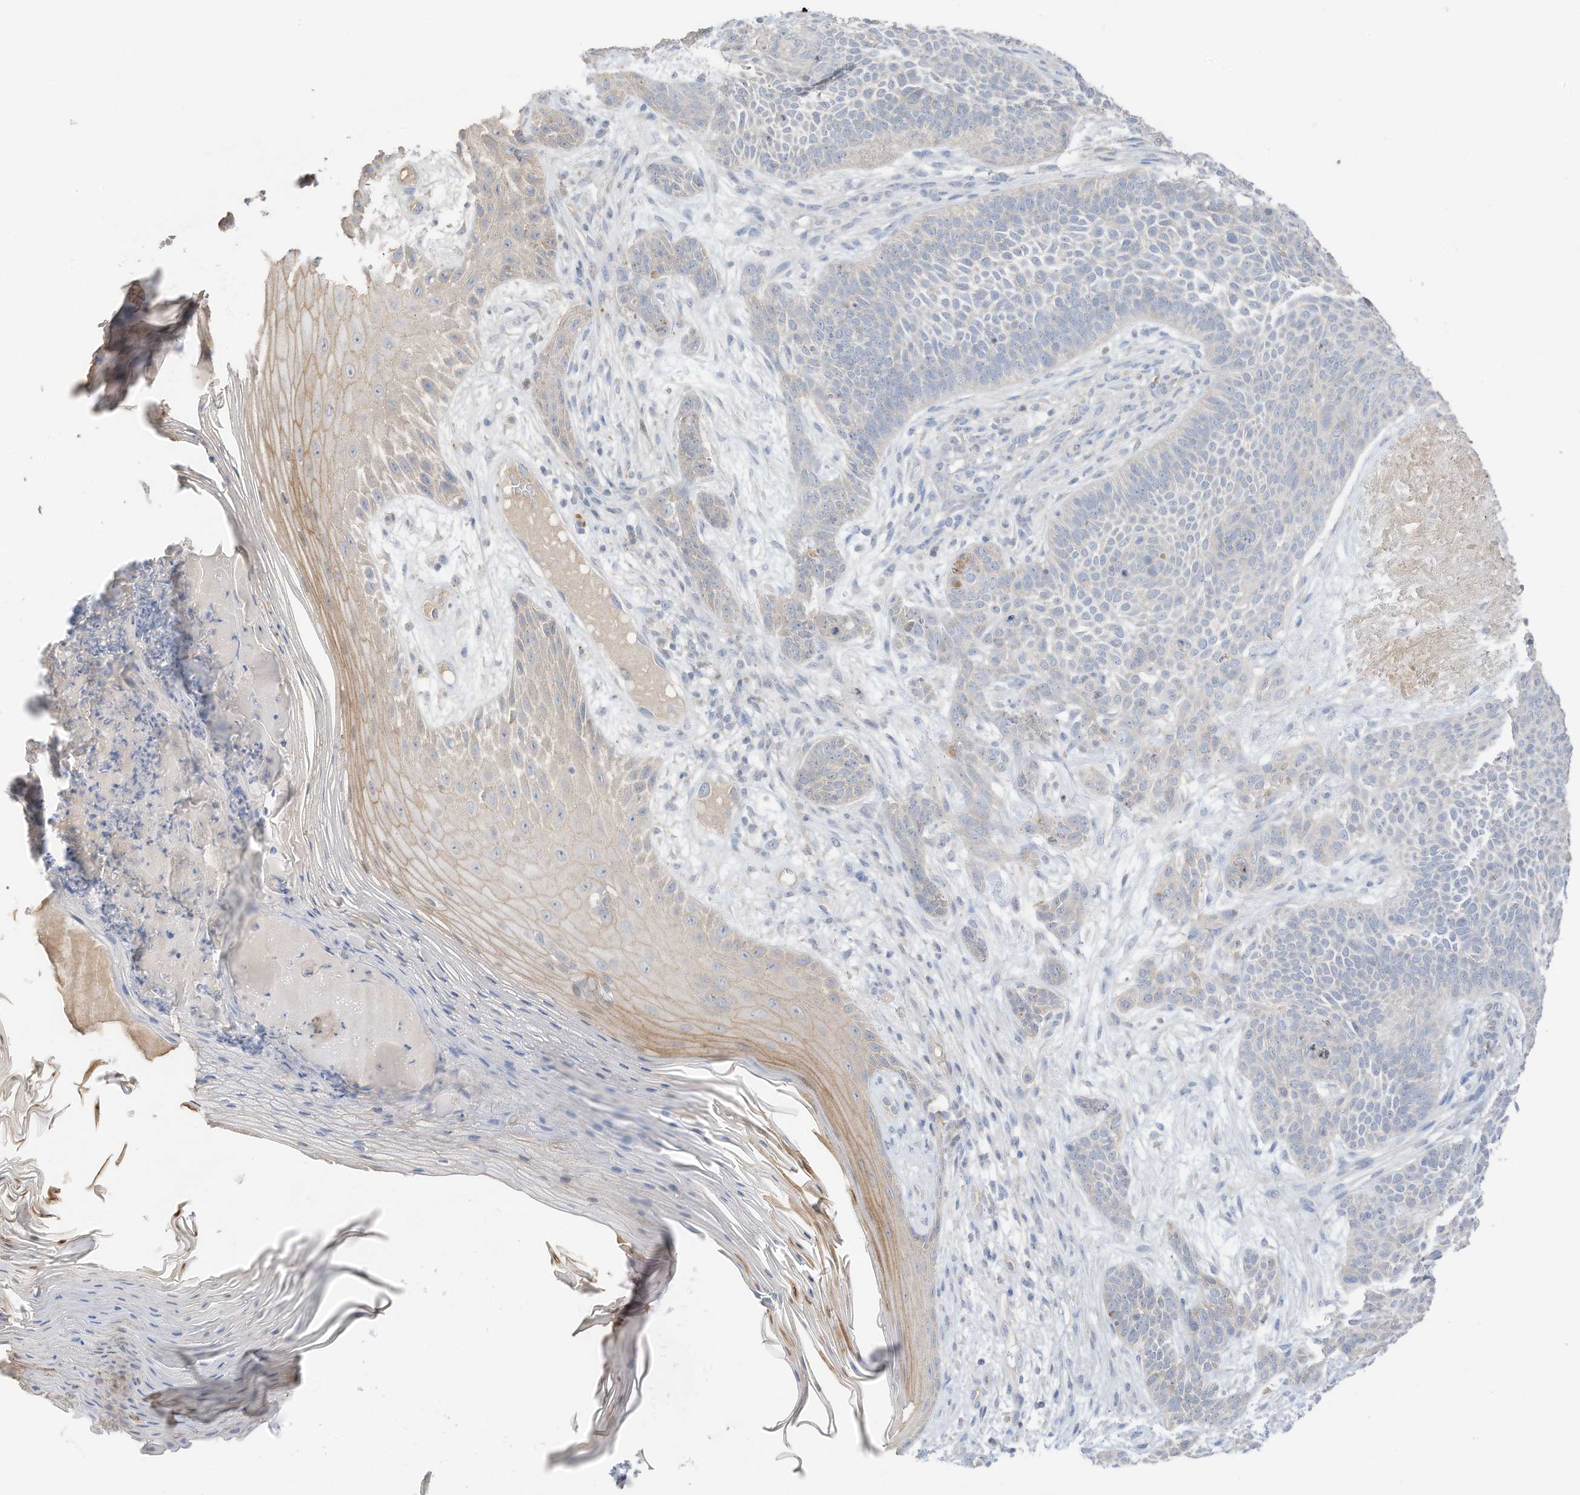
{"staining": {"intensity": "negative", "quantity": "none", "location": "none"}, "tissue": "skin cancer", "cell_type": "Tumor cells", "image_type": "cancer", "snomed": [{"axis": "morphology", "description": "Basal cell carcinoma"}, {"axis": "topography", "description": "Skin"}], "caption": "Immunohistochemistry photomicrograph of neoplastic tissue: basal cell carcinoma (skin) stained with DAB (3,3'-diaminobenzidine) reveals no significant protein staining in tumor cells.", "gene": "CAPN13", "patient": {"sex": "male", "age": 85}}